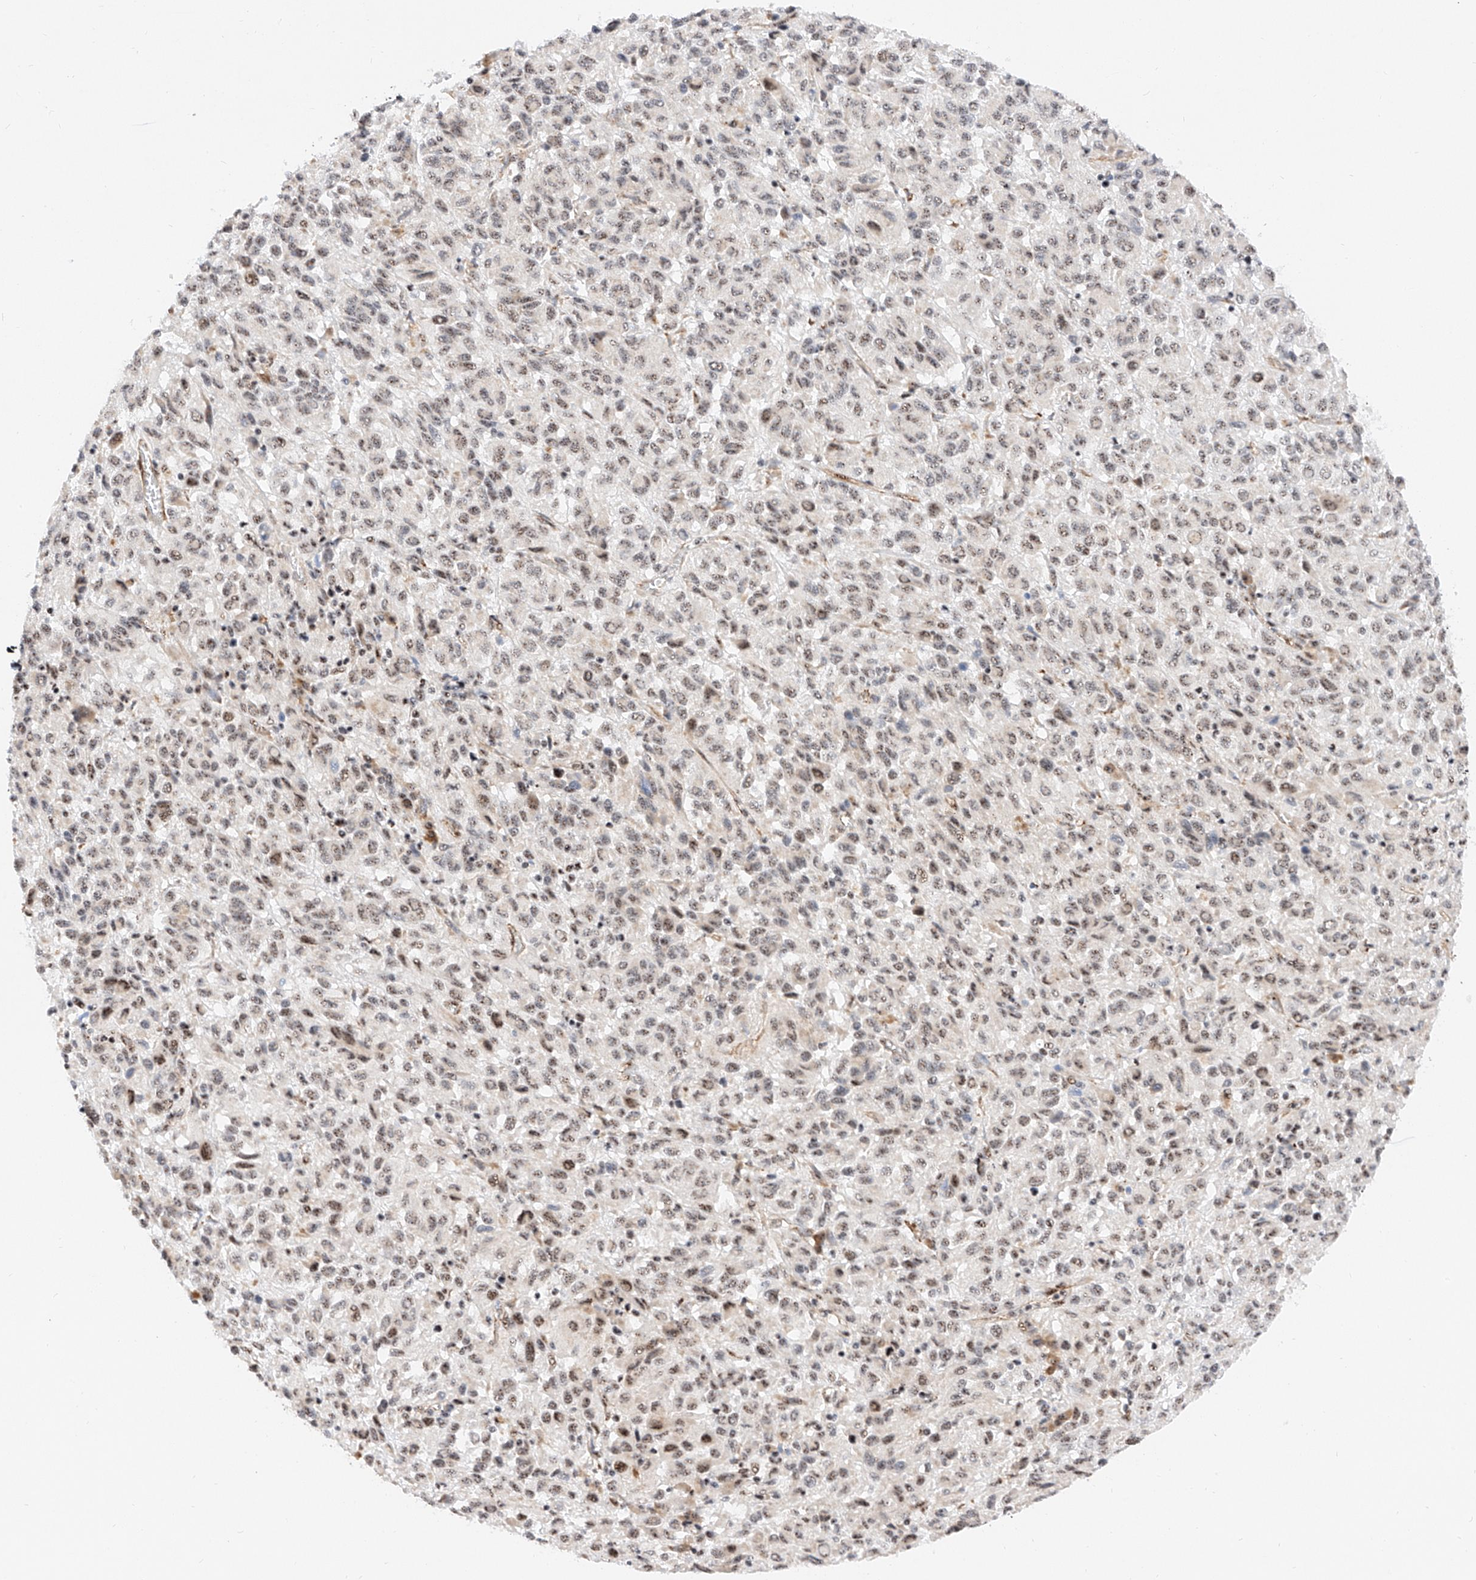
{"staining": {"intensity": "weak", "quantity": "25%-75%", "location": "nuclear"}, "tissue": "melanoma", "cell_type": "Tumor cells", "image_type": "cancer", "snomed": [{"axis": "morphology", "description": "Malignant melanoma, Metastatic site"}, {"axis": "topography", "description": "Lung"}], "caption": "A brown stain labels weak nuclear positivity of a protein in melanoma tumor cells.", "gene": "ATXN7L2", "patient": {"sex": "male", "age": 64}}